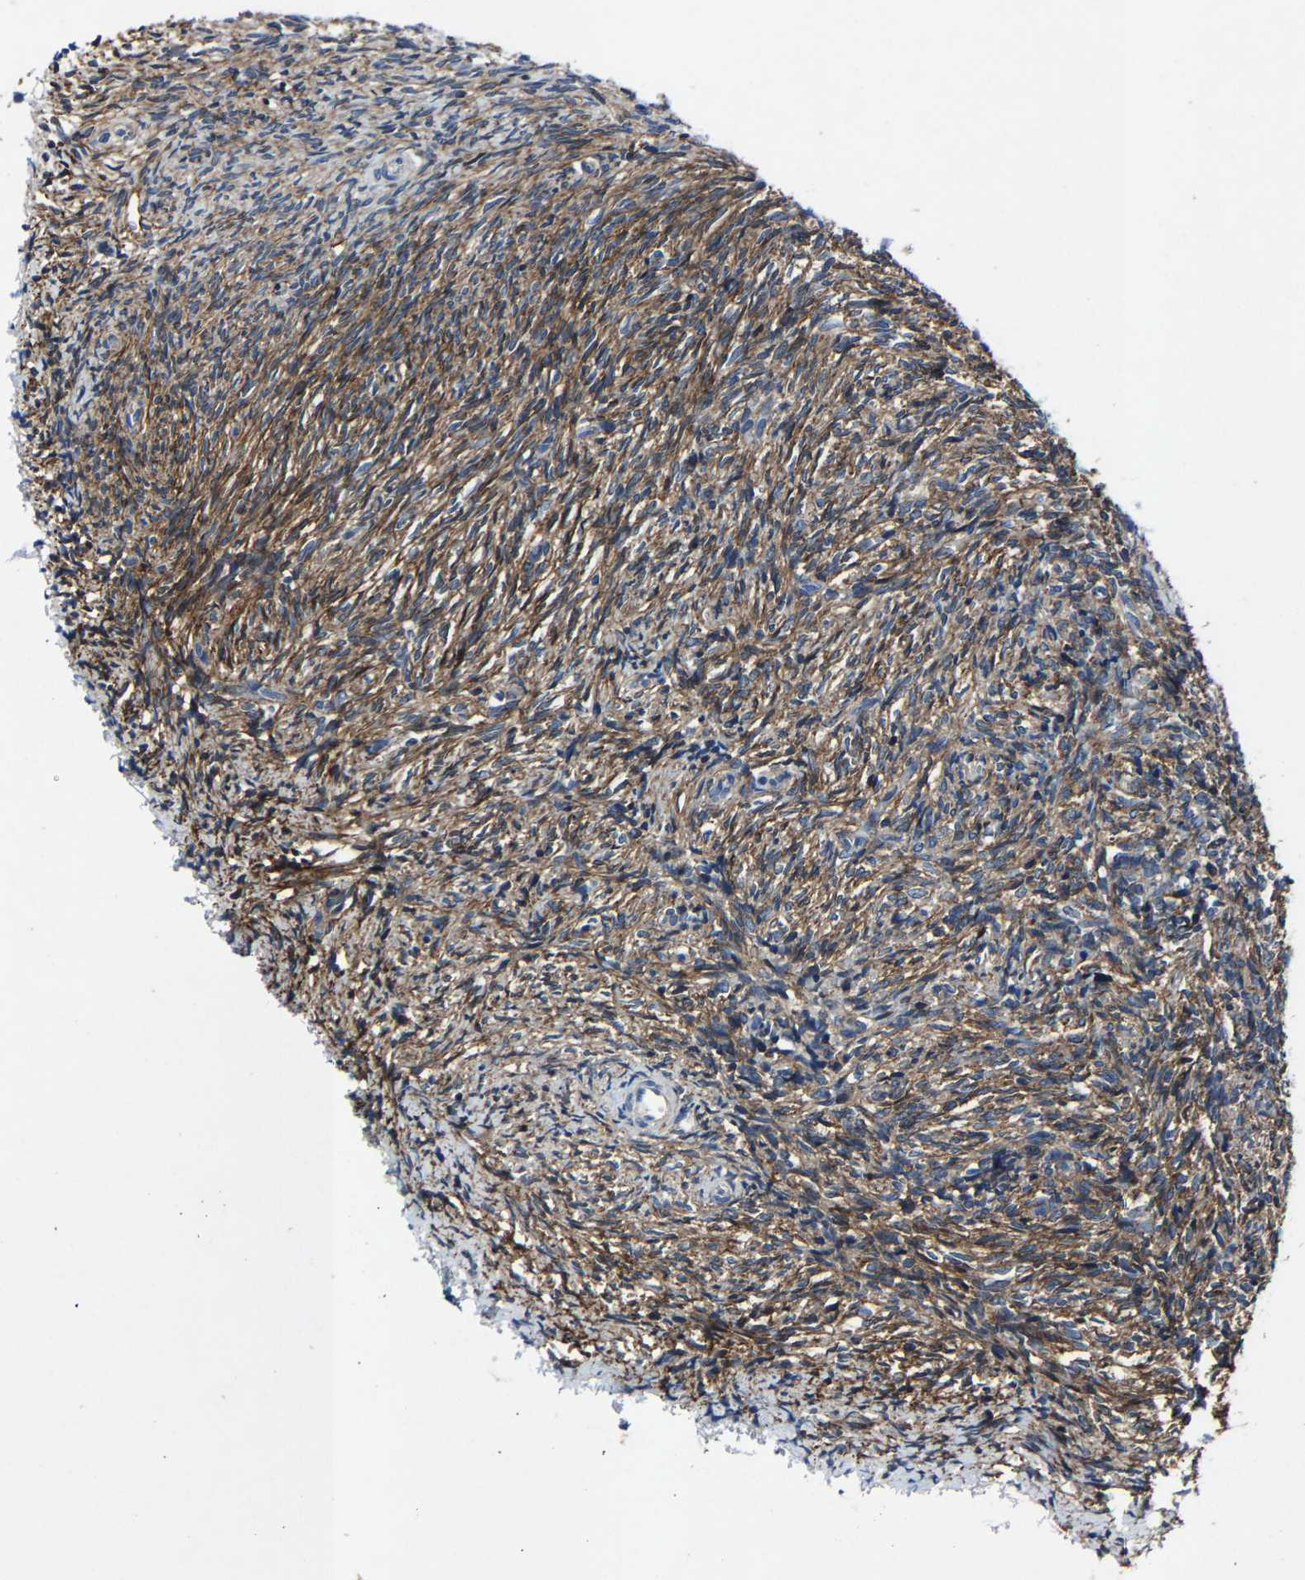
{"staining": {"intensity": "moderate", "quantity": ">75%", "location": "cytoplasmic/membranous"}, "tissue": "ovary", "cell_type": "Ovarian stroma cells", "image_type": "normal", "snomed": [{"axis": "morphology", "description": "Normal tissue, NOS"}, {"axis": "topography", "description": "Ovary"}], "caption": "High-power microscopy captured an IHC micrograph of unremarkable ovary, revealing moderate cytoplasmic/membranous staining in about >75% of ovarian stroma cells.", "gene": "KIAA1958", "patient": {"sex": "female", "age": 41}}